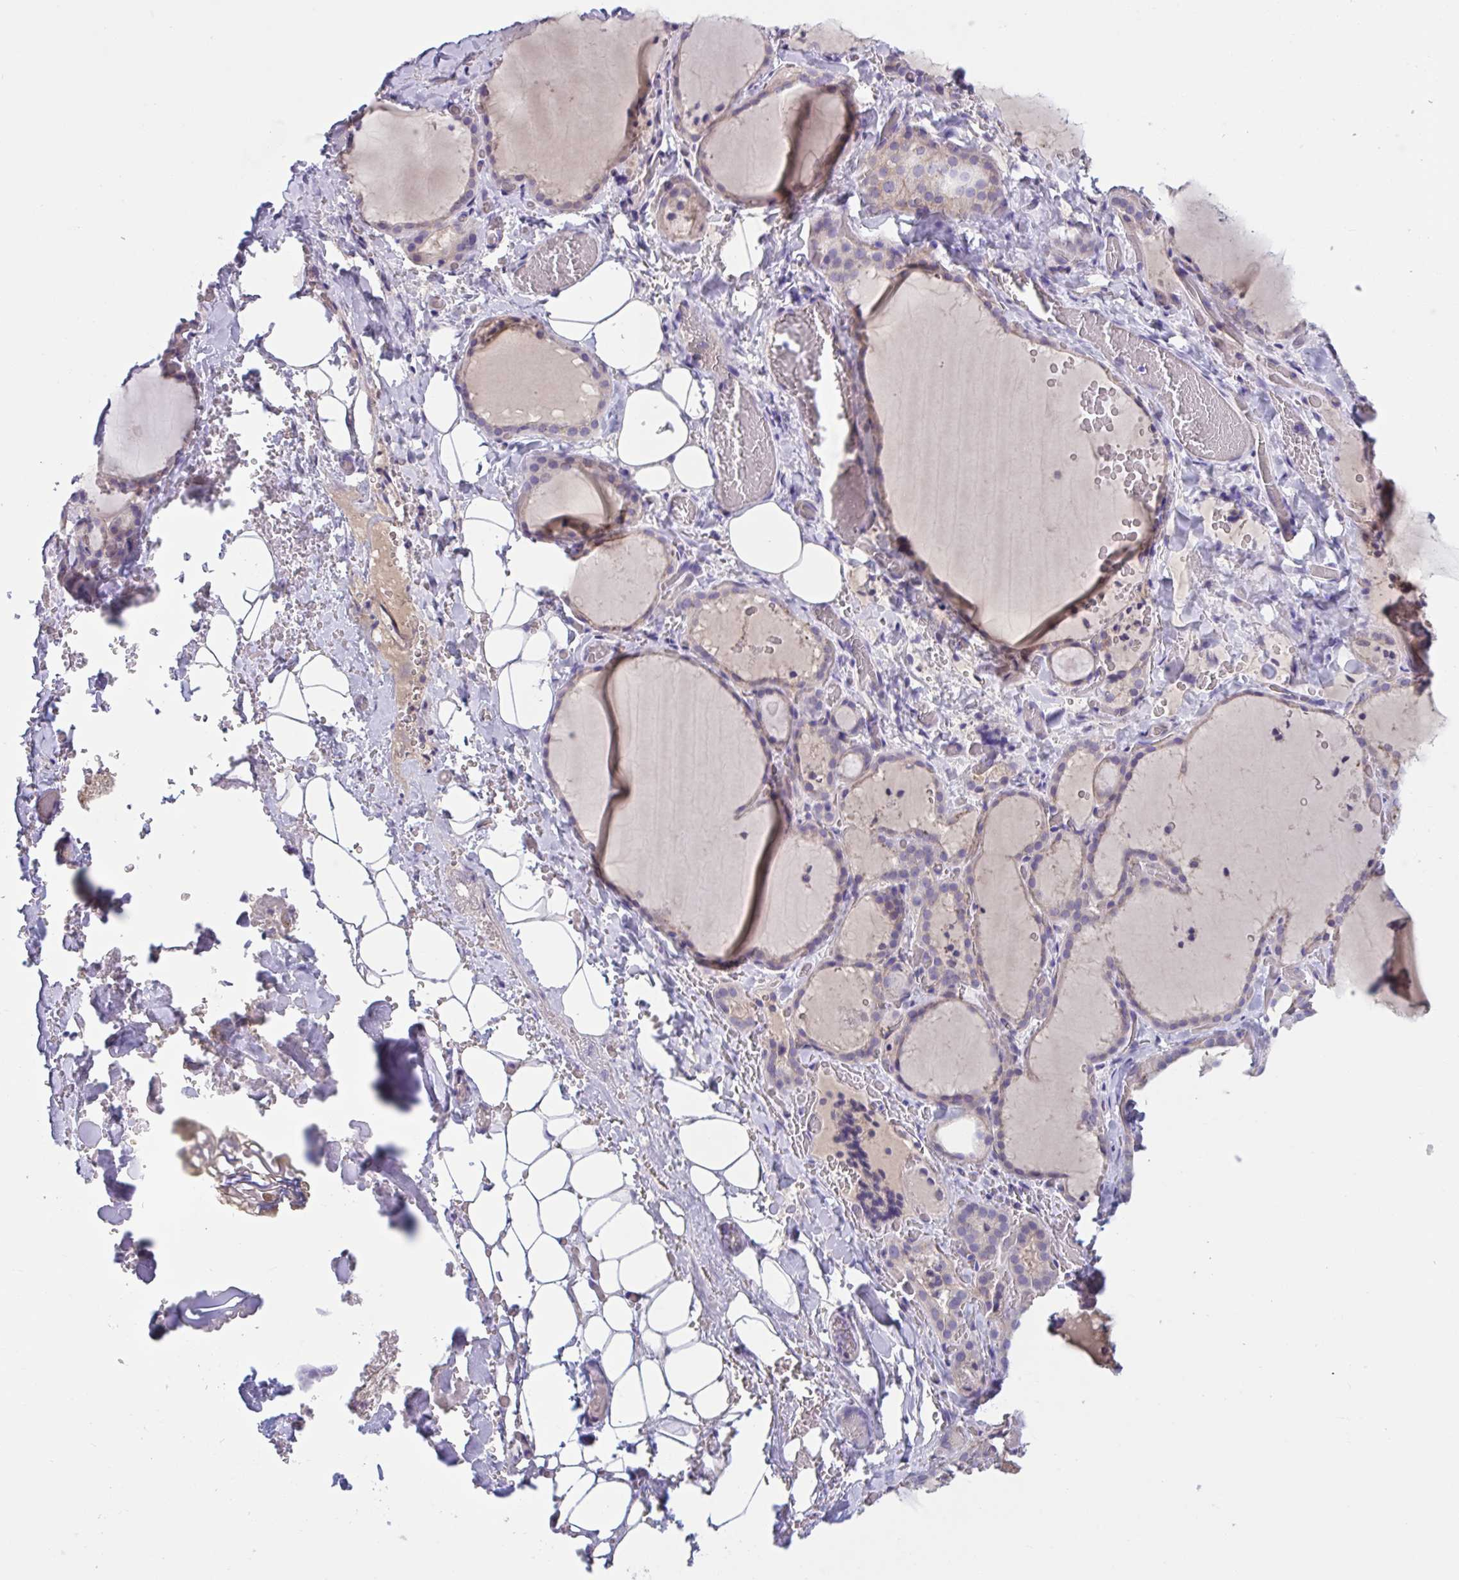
{"staining": {"intensity": "weak", "quantity": "25%-75%", "location": "cytoplasmic/membranous"}, "tissue": "thyroid gland", "cell_type": "Glandular cells", "image_type": "normal", "snomed": [{"axis": "morphology", "description": "Normal tissue, NOS"}, {"axis": "topography", "description": "Thyroid gland"}], "caption": "Protein expression analysis of normal thyroid gland shows weak cytoplasmic/membranous staining in approximately 25%-75% of glandular cells.", "gene": "TTC7B", "patient": {"sex": "female", "age": 22}}